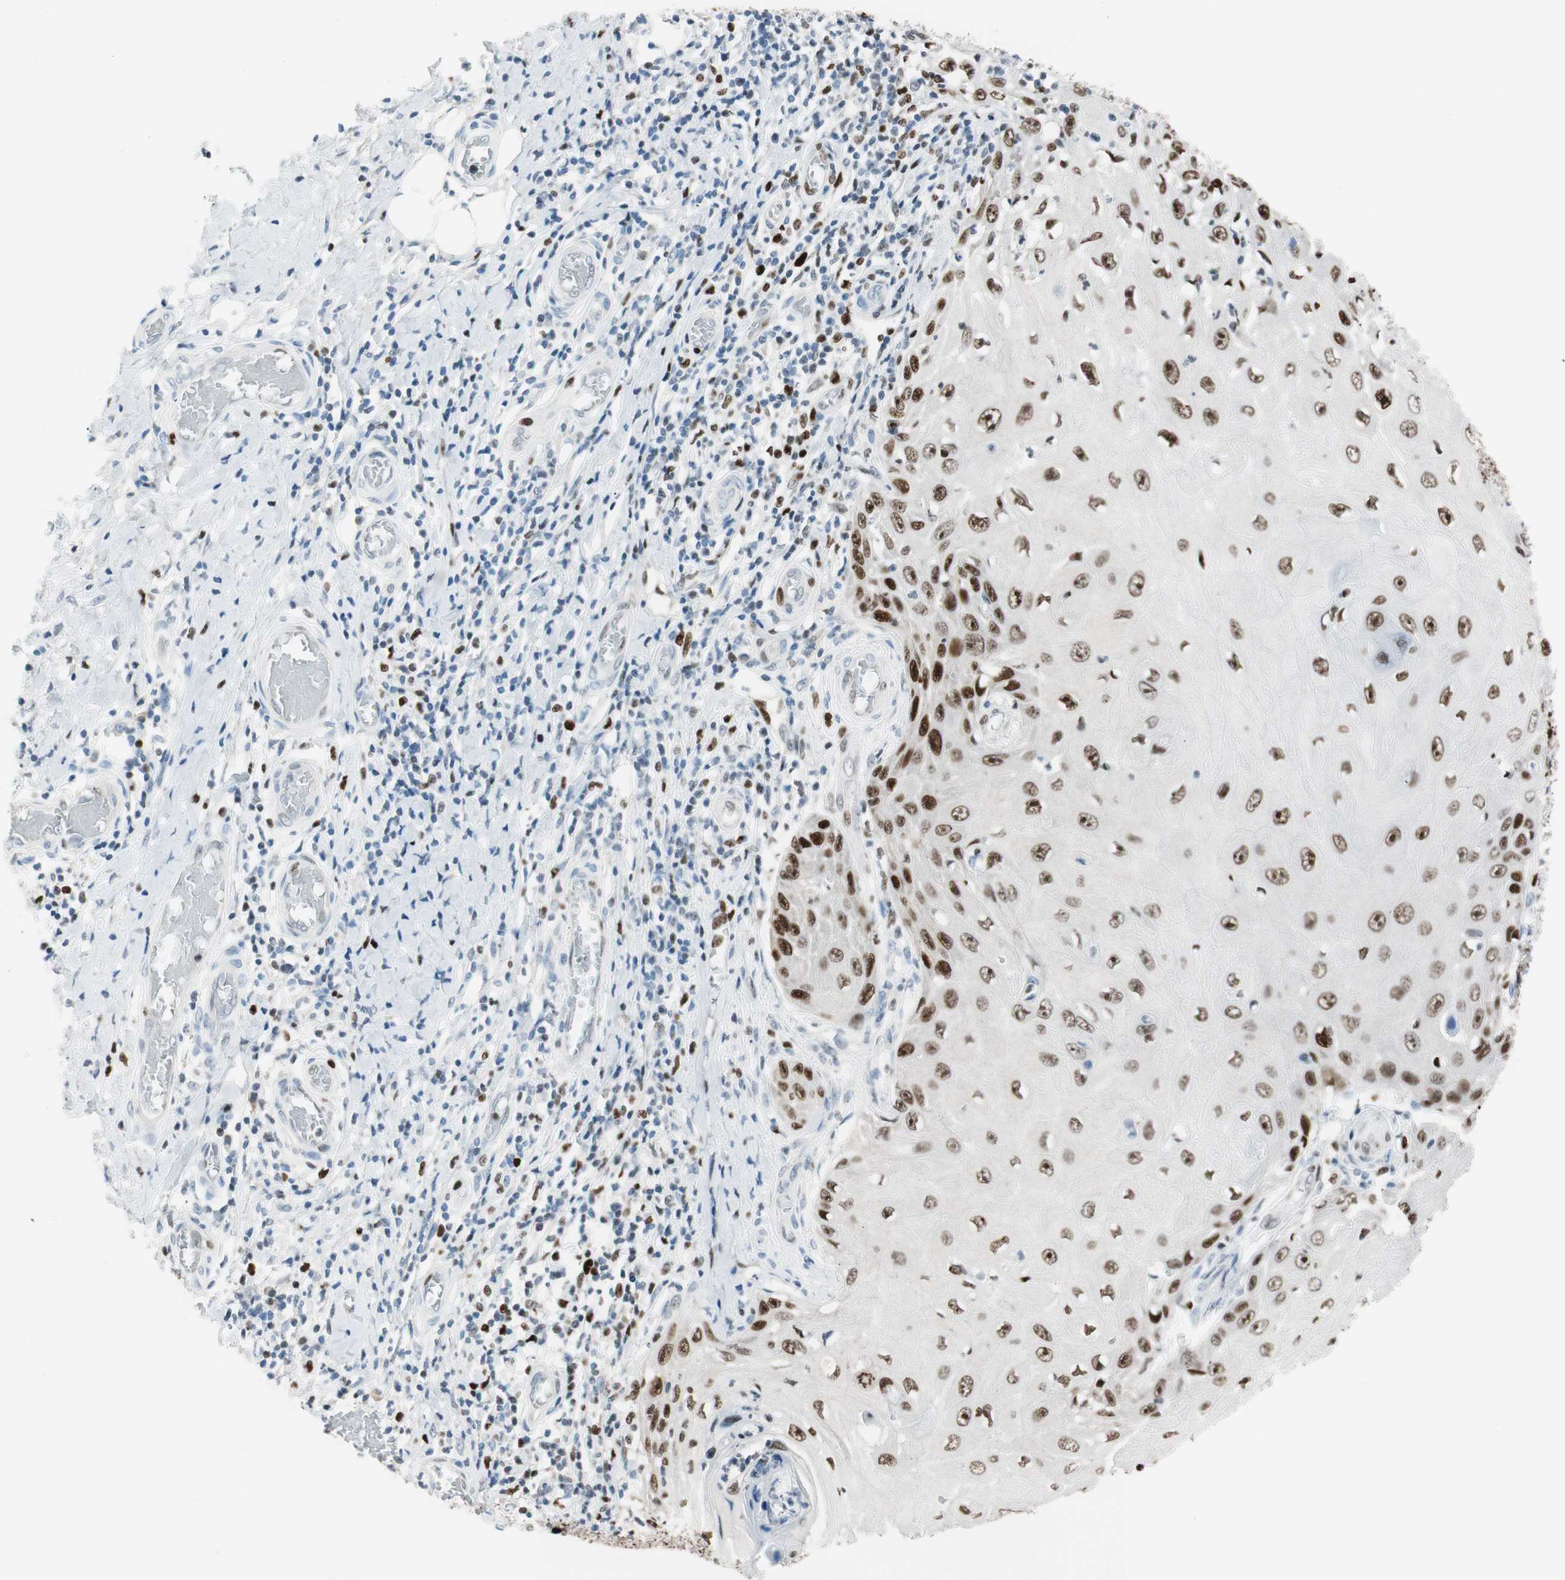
{"staining": {"intensity": "strong", "quantity": ">75%", "location": "nuclear"}, "tissue": "skin cancer", "cell_type": "Tumor cells", "image_type": "cancer", "snomed": [{"axis": "morphology", "description": "Squamous cell carcinoma, NOS"}, {"axis": "topography", "description": "Skin"}], "caption": "A high amount of strong nuclear positivity is identified in about >75% of tumor cells in skin squamous cell carcinoma tissue. (IHC, brightfield microscopy, high magnification).", "gene": "EZH2", "patient": {"sex": "female", "age": 73}}